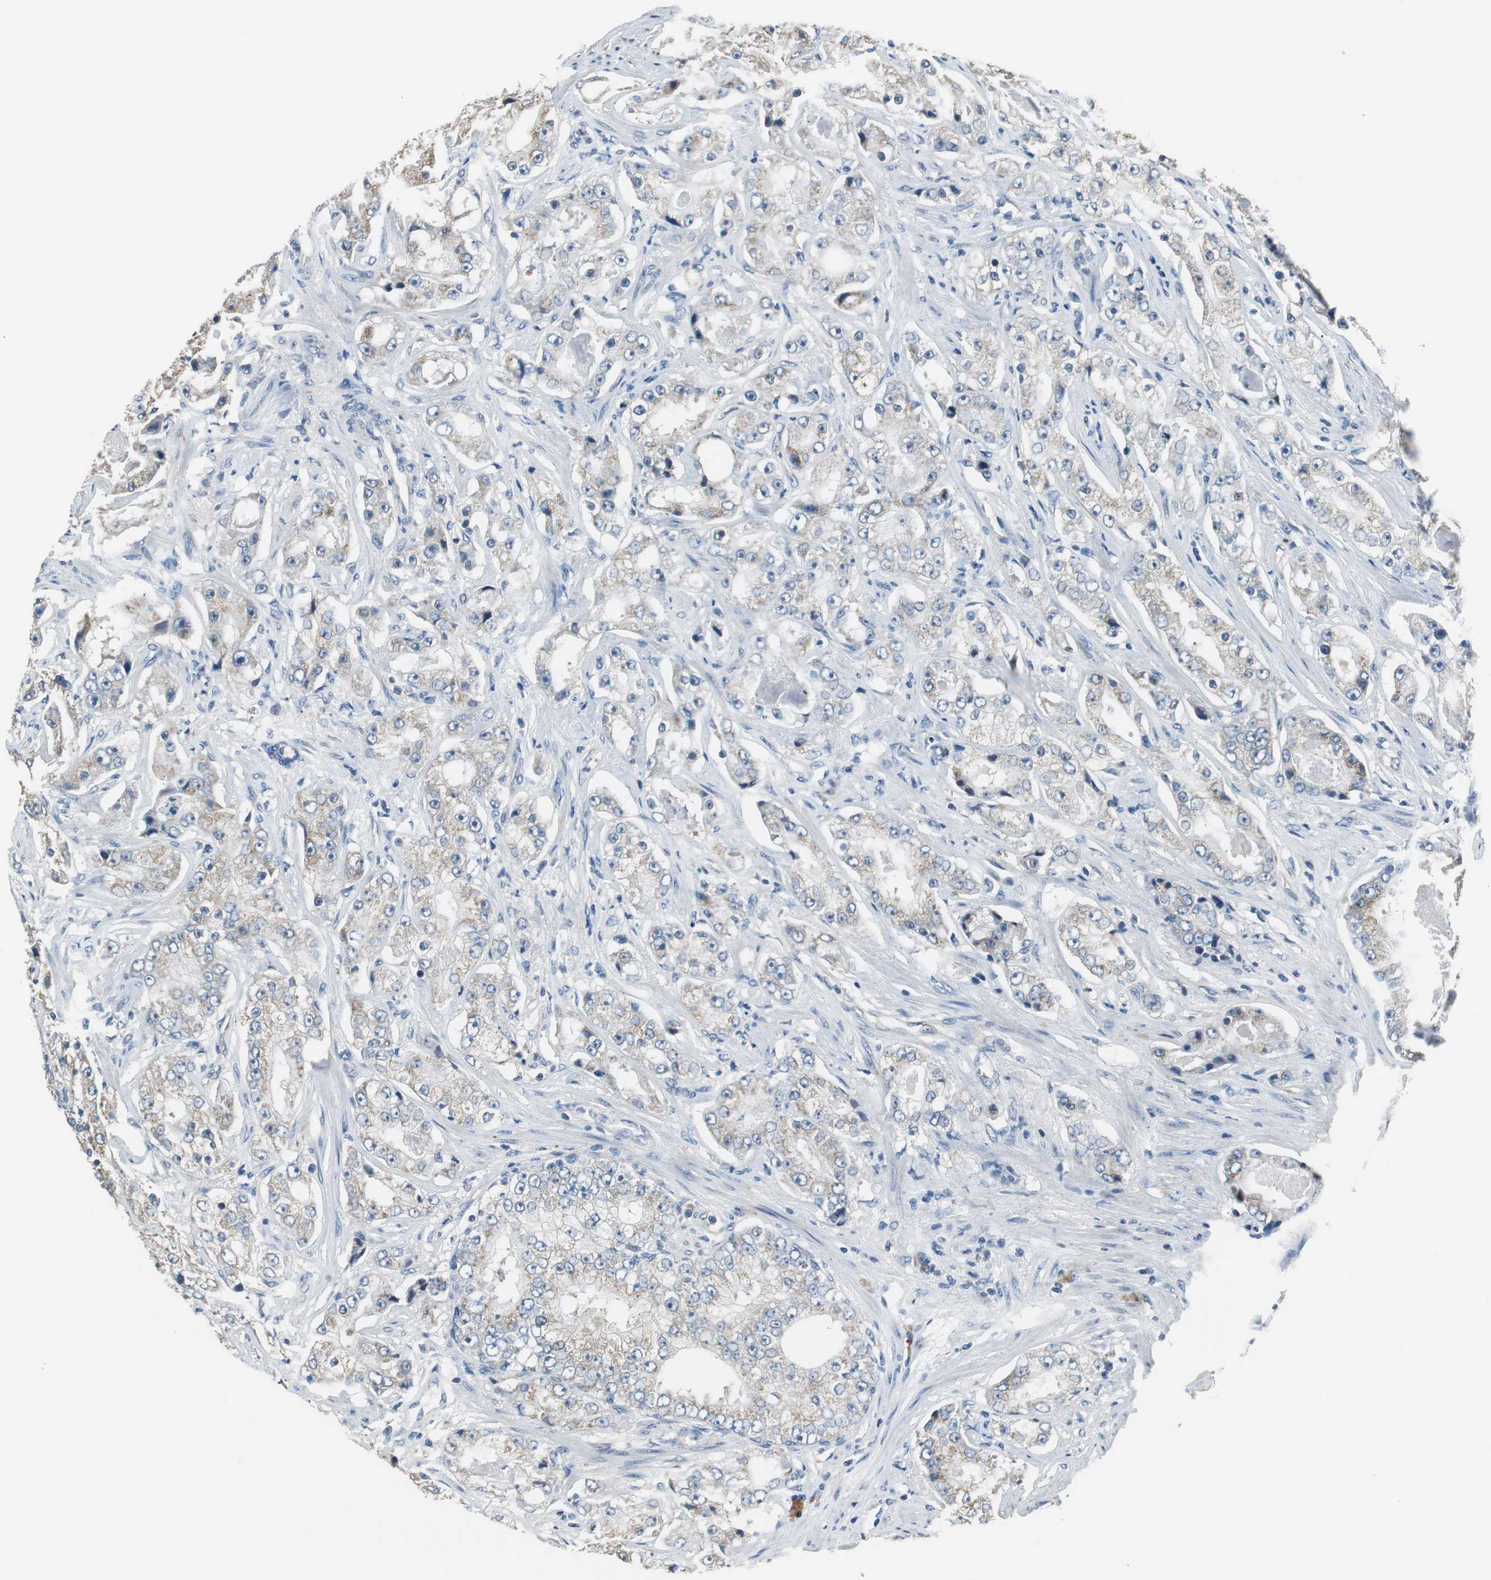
{"staining": {"intensity": "moderate", "quantity": ">75%", "location": "cytoplasmic/membranous"}, "tissue": "prostate cancer", "cell_type": "Tumor cells", "image_type": "cancer", "snomed": [{"axis": "morphology", "description": "Adenocarcinoma, High grade"}, {"axis": "topography", "description": "Prostate"}], "caption": "Tumor cells reveal medium levels of moderate cytoplasmic/membranous staining in about >75% of cells in human prostate cancer. Using DAB (brown) and hematoxylin (blue) stains, captured at high magnification using brightfield microscopy.", "gene": "MTIF2", "patient": {"sex": "male", "age": 73}}